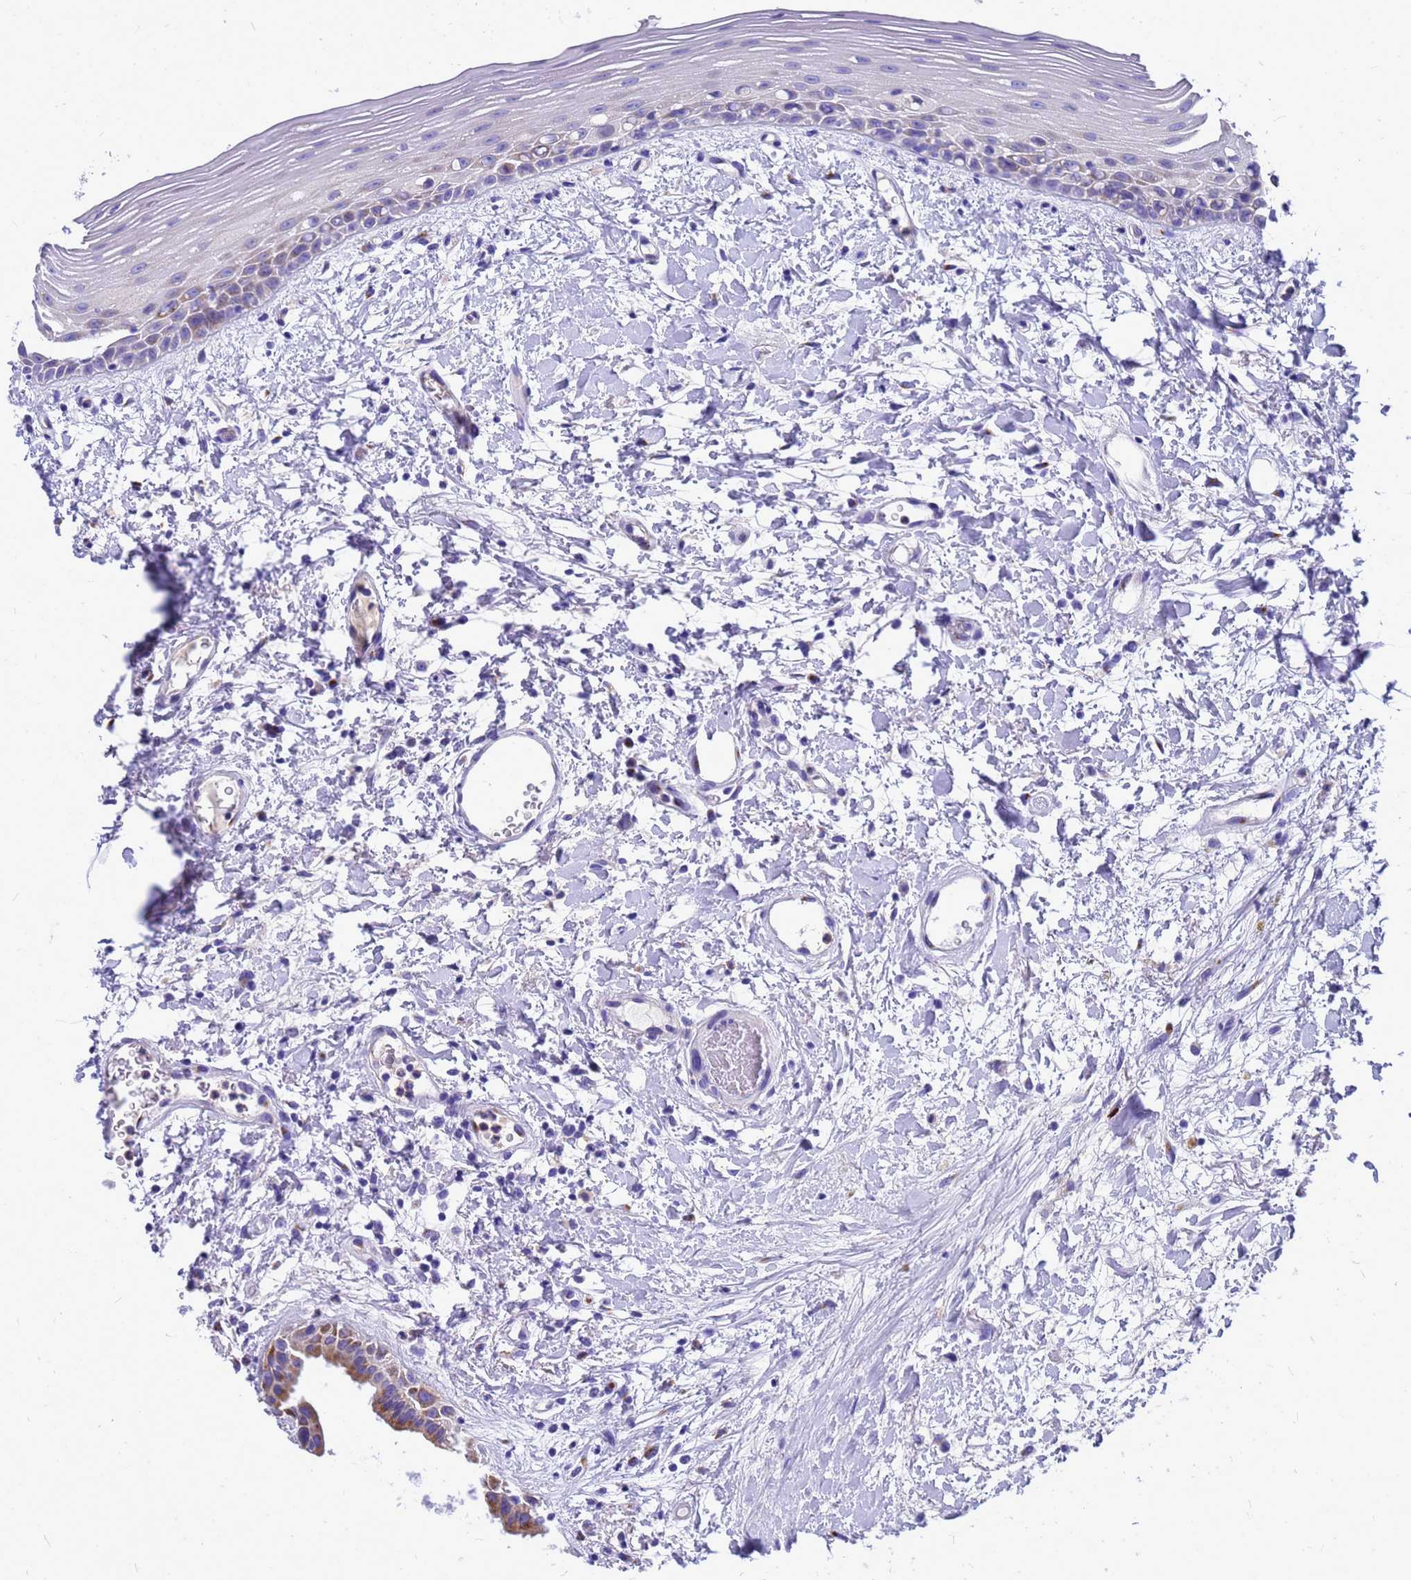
{"staining": {"intensity": "moderate", "quantity": "25%-75%", "location": "cytoplasmic/membranous"}, "tissue": "oral mucosa", "cell_type": "Squamous epithelial cells", "image_type": "normal", "snomed": [{"axis": "morphology", "description": "Normal tissue, NOS"}, {"axis": "topography", "description": "Oral tissue"}], "caption": "Normal oral mucosa demonstrates moderate cytoplasmic/membranous staining in approximately 25%-75% of squamous epithelial cells.", "gene": "OR52E2", "patient": {"sex": "female", "age": 76}}